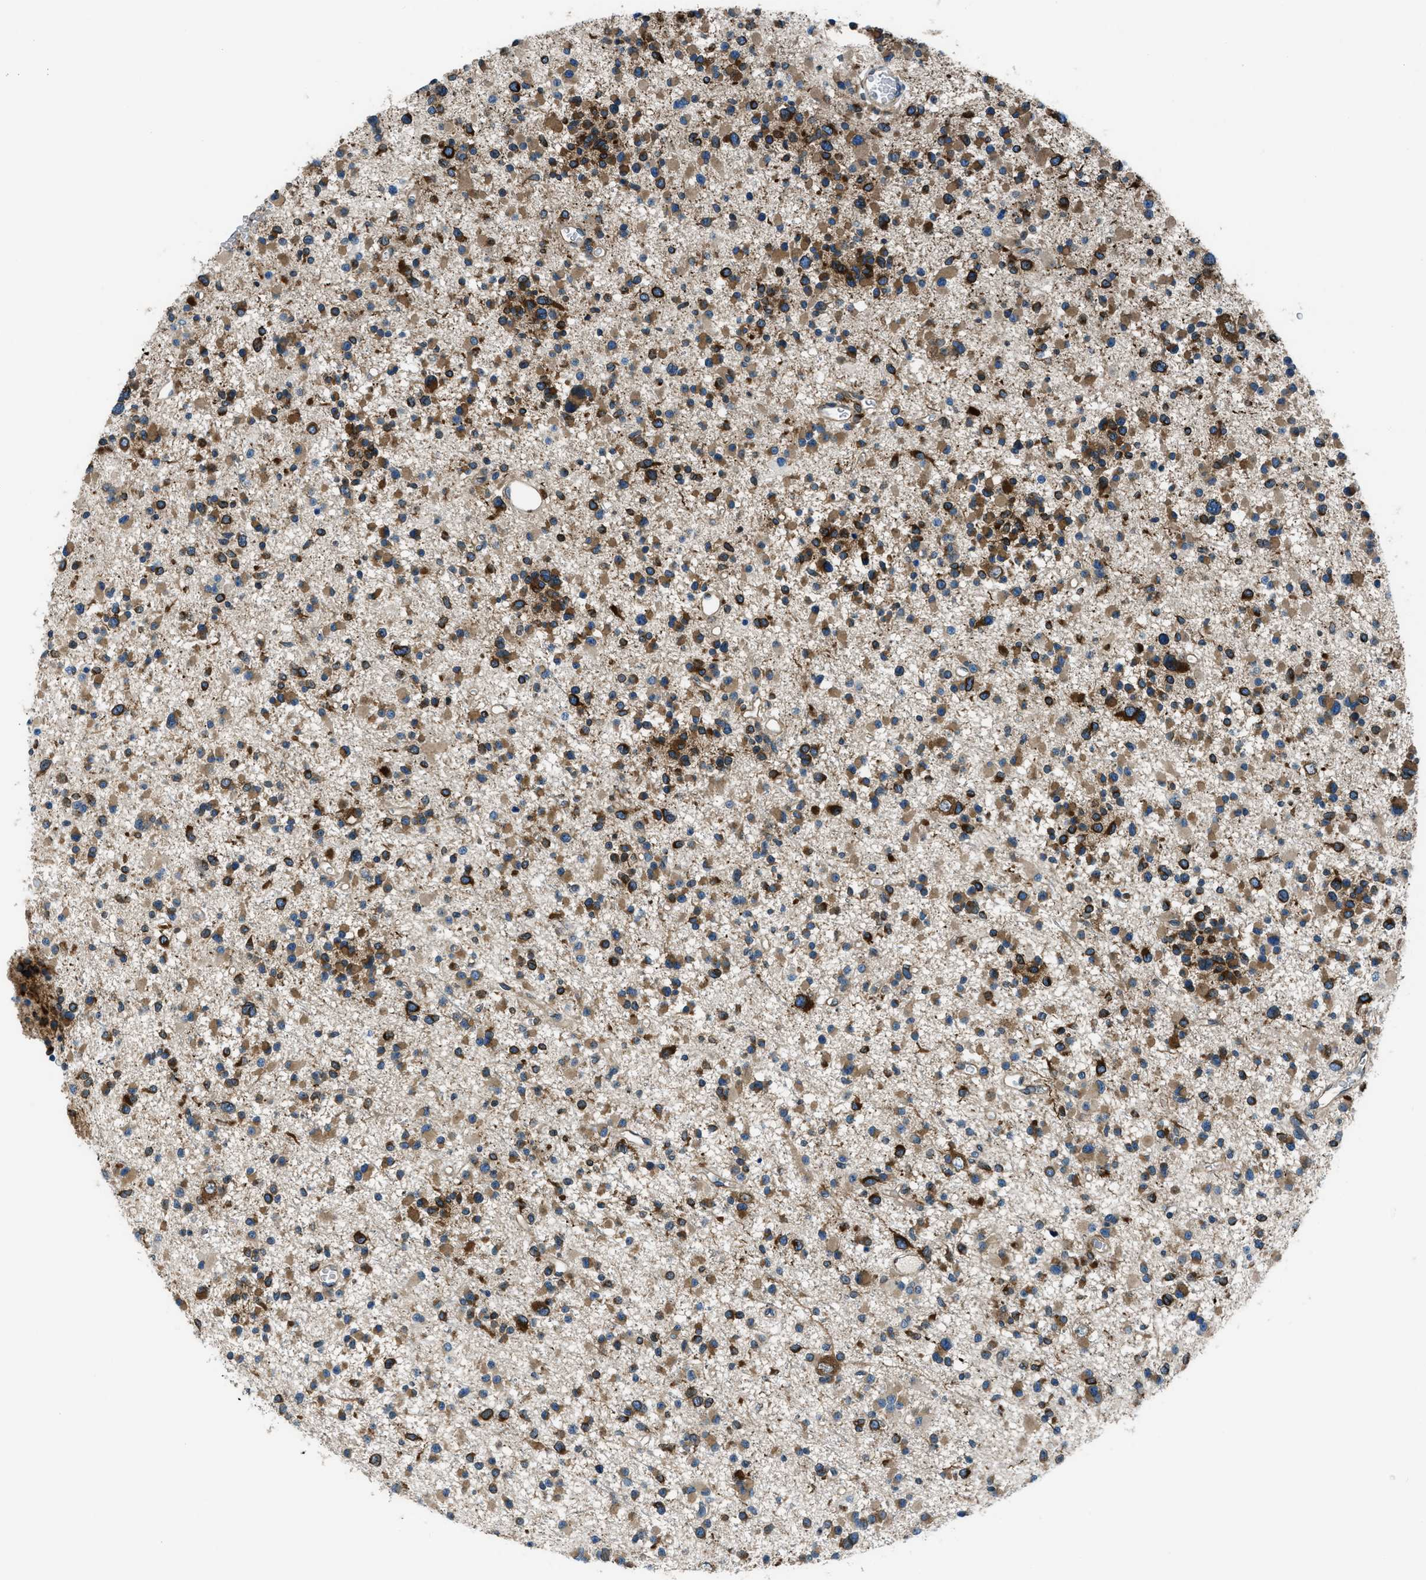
{"staining": {"intensity": "strong", "quantity": "25%-75%", "location": "cytoplasmic/membranous"}, "tissue": "glioma", "cell_type": "Tumor cells", "image_type": "cancer", "snomed": [{"axis": "morphology", "description": "Glioma, malignant, Low grade"}, {"axis": "topography", "description": "Brain"}], "caption": "Strong cytoplasmic/membranous protein expression is identified in approximately 25%-75% of tumor cells in glioma.", "gene": "ARFGAP2", "patient": {"sex": "female", "age": 22}}